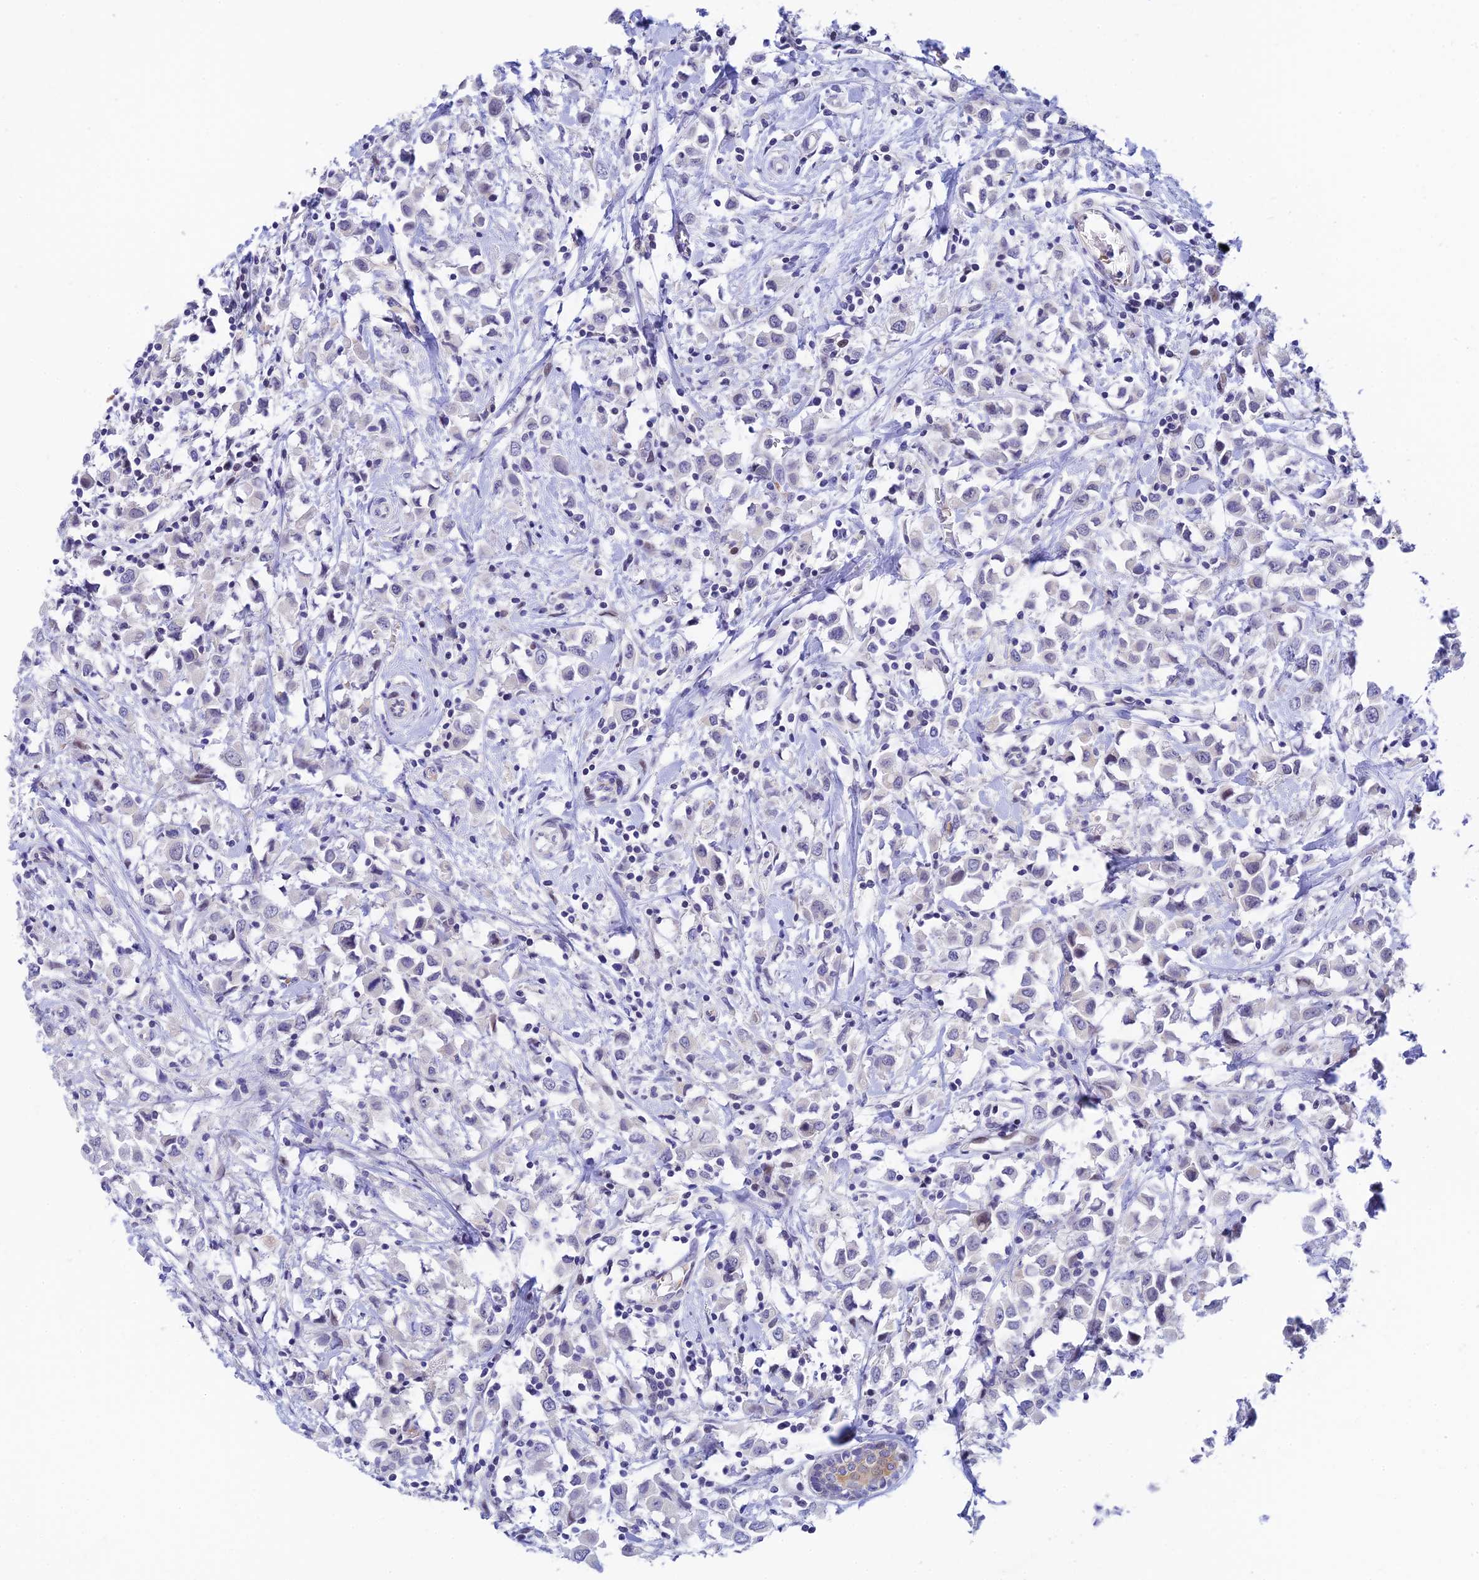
{"staining": {"intensity": "negative", "quantity": "none", "location": "none"}, "tissue": "breast cancer", "cell_type": "Tumor cells", "image_type": "cancer", "snomed": [{"axis": "morphology", "description": "Duct carcinoma"}, {"axis": "topography", "description": "Breast"}], "caption": "This is an immunohistochemistry micrograph of human intraductal carcinoma (breast). There is no positivity in tumor cells.", "gene": "RASGEF1B", "patient": {"sex": "female", "age": 61}}